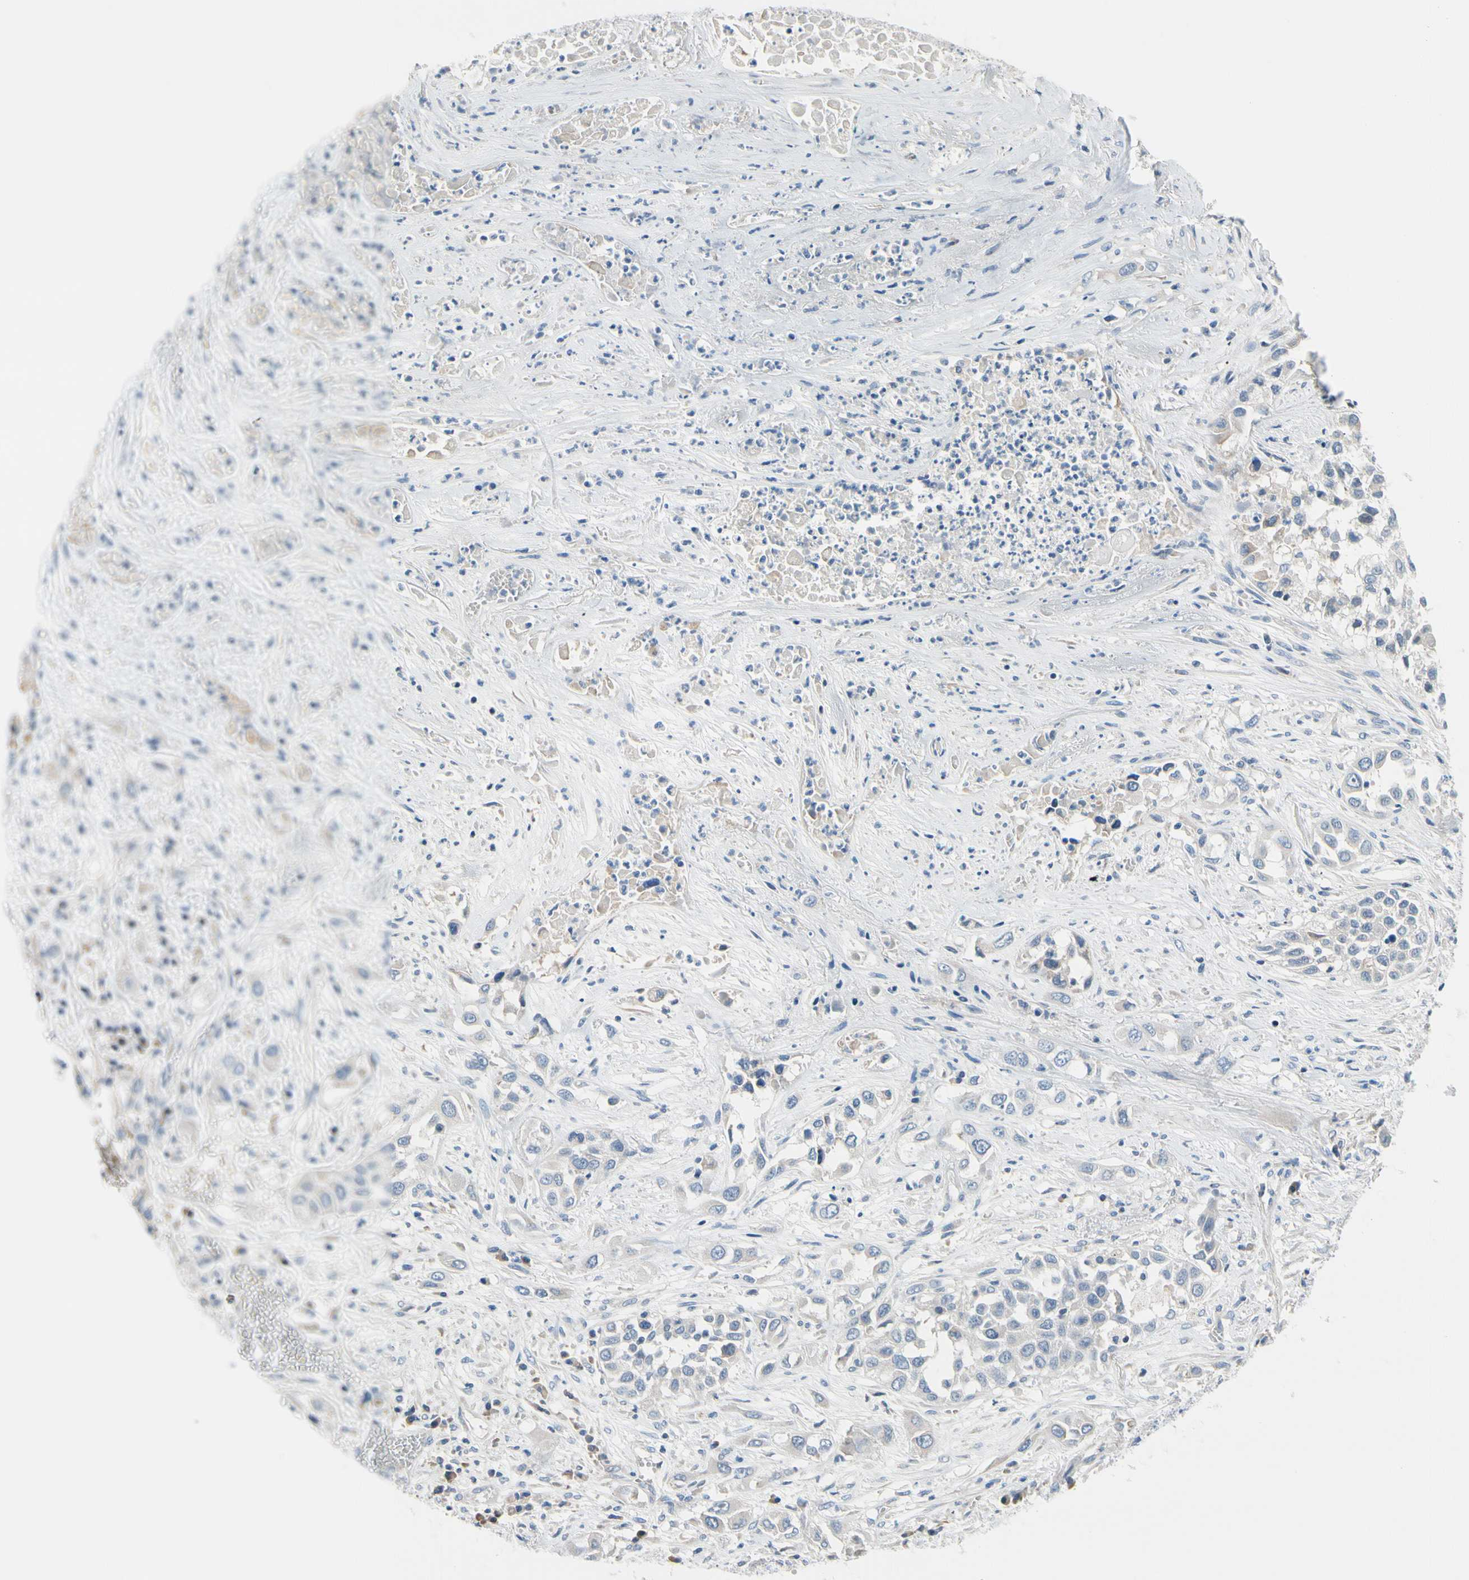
{"staining": {"intensity": "negative", "quantity": "none", "location": "none"}, "tissue": "lung cancer", "cell_type": "Tumor cells", "image_type": "cancer", "snomed": [{"axis": "morphology", "description": "Squamous cell carcinoma, NOS"}, {"axis": "topography", "description": "Lung"}], "caption": "An immunohistochemistry (IHC) micrograph of lung cancer (squamous cell carcinoma) is shown. There is no staining in tumor cells of lung cancer (squamous cell carcinoma).", "gene": "FCER2", "patient": {"sex": "male", "age": 71}}